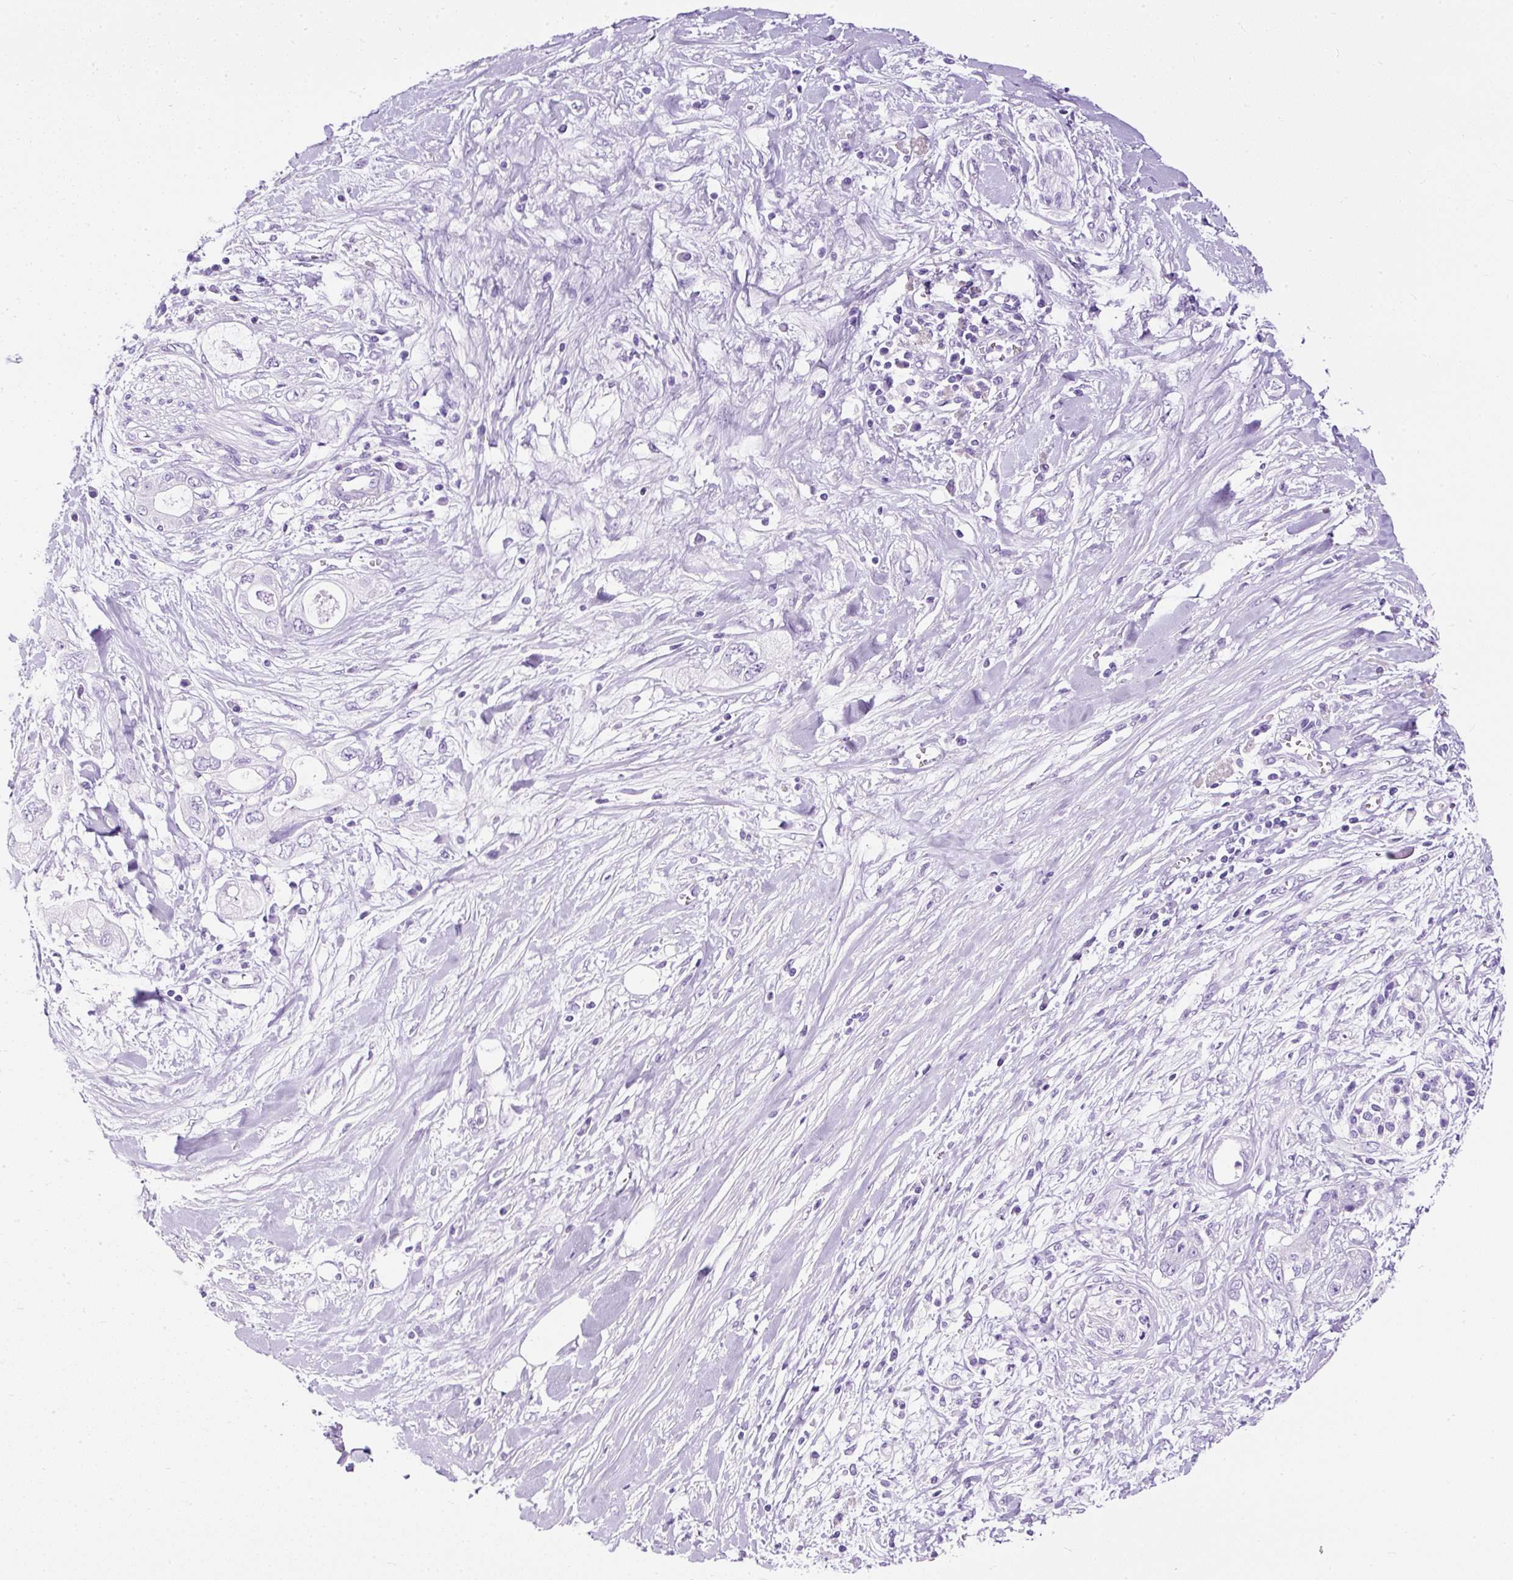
{"staining": {"intensity": "negative", "quantity": "none", "location": "none"}, "tissue": "pancreatic cancer", "cell_type": "Tumor cells", "image_type": "cancer", "snomed": [{"axis": "morphology", "description": "Adenocarcinoma, NOS"}, {"axis": "topography", "description": "Pancreas"}], "caption": "Photomicrograph shows no protein expression in tumor cells of adenocarcinoma (pancreatic) tissue. (Stains: DAB immunohistochemistry with hematoxylin counter stain, Microscopy: brightfield microscopy at high magnification).", "gene": "NTS", "patient": {"sex": "female", "age": 56}}